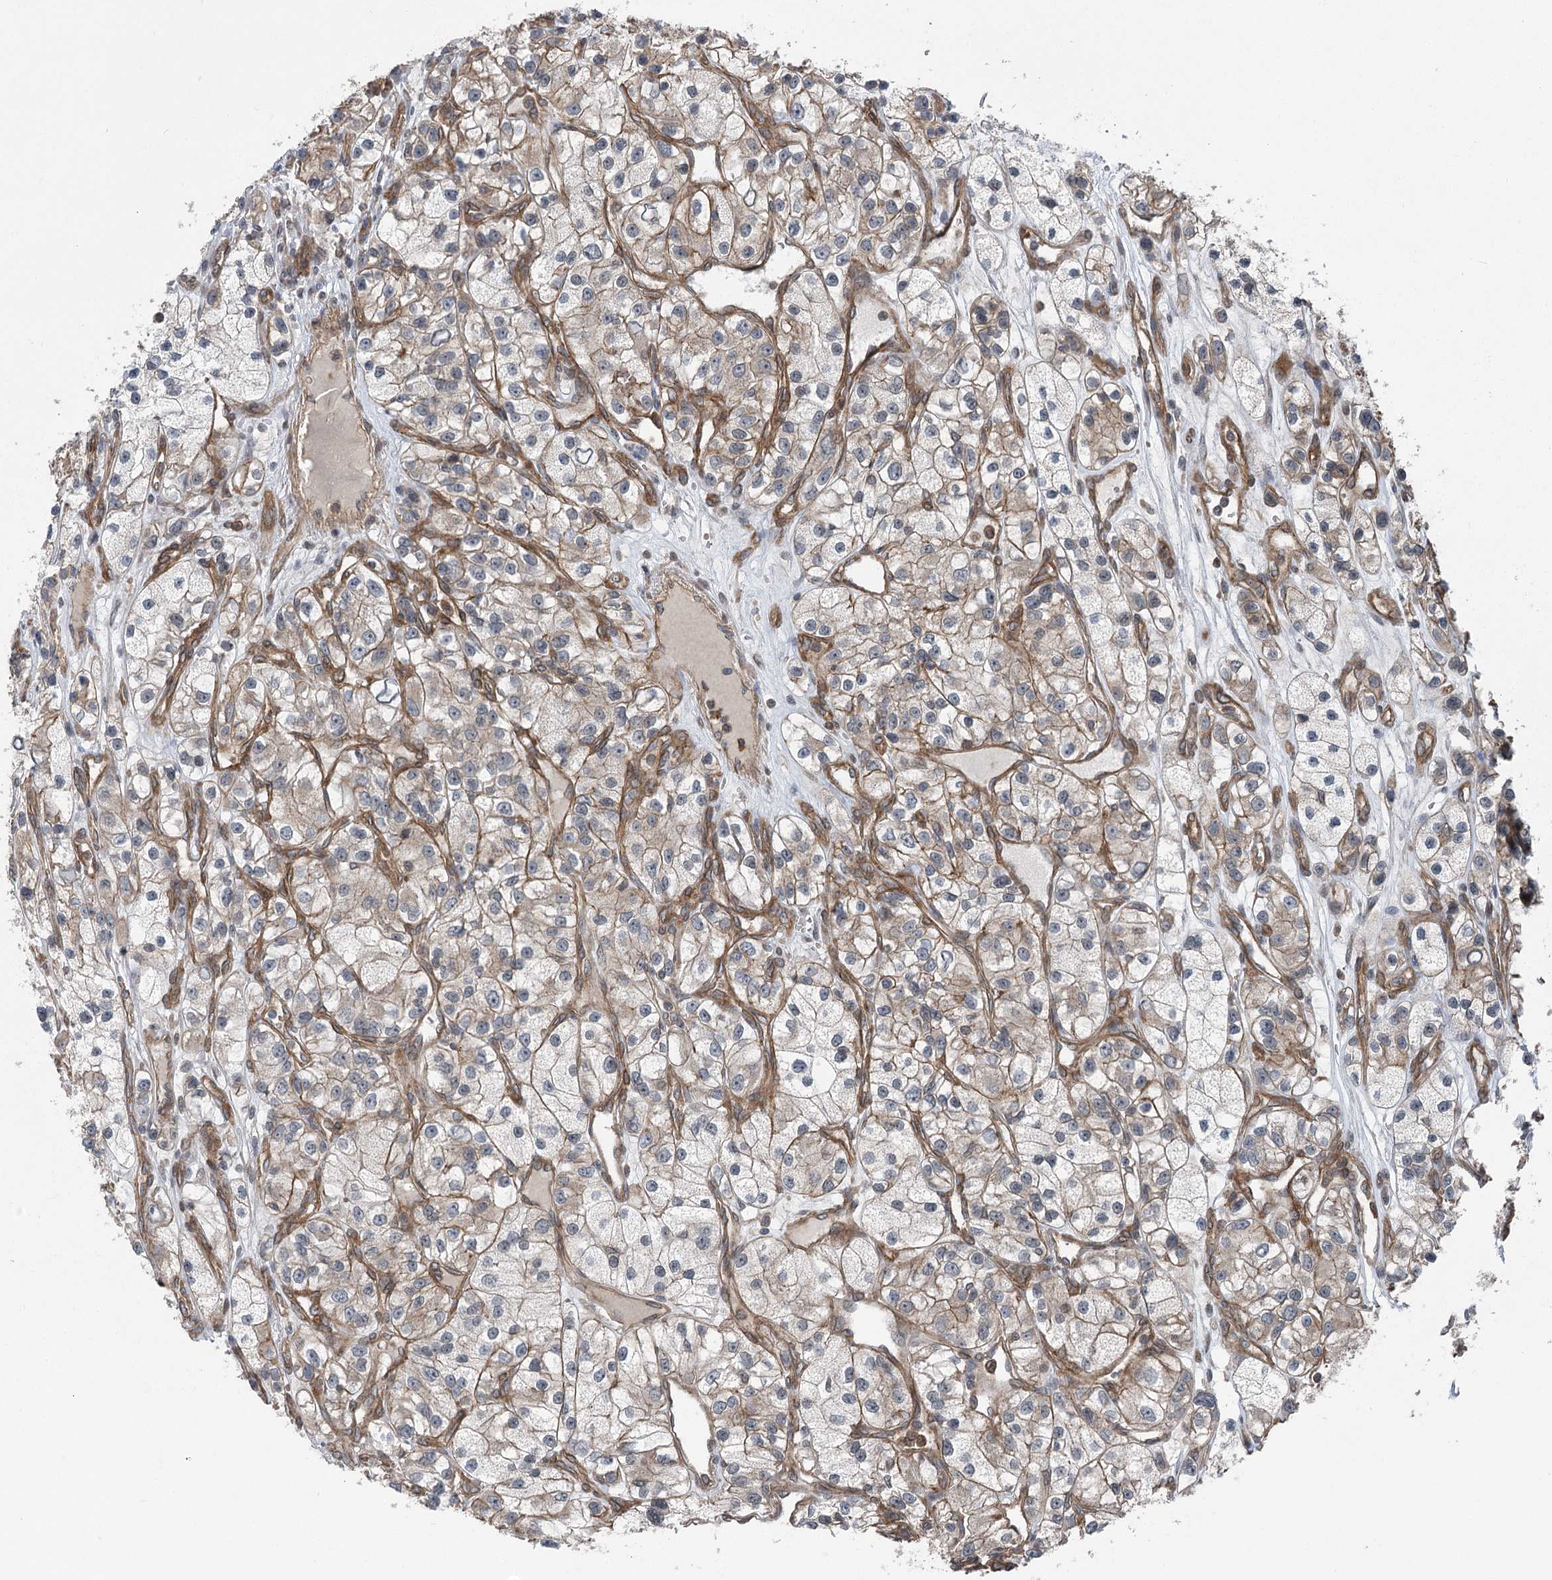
{"staining": {"intensity": "moderate", "quantity": "<25%", "location": "cytoplasmic/membranous"}, "tissue": "renal cancer", "cell_type": "Tumor cells", "image_type": "cancer", "snomed": [{"axis": "morphology", "description": "Adenocarcinoma, NOS"}, {"axis": "topography", "description": "Kidney"}], "caption": "Immunohistochemical staining of human renal cancer (adenocarcinoma) displays low levels of moderate cytoplasmic/membranous expression in about <25% of tumor cells. (DAB (3,3'-diaminobenzidine) = brown stain, brightfield microscopy at high magnification).", "gene": "IQSEC1", "patient": {"sex": "female", "age": 57}}